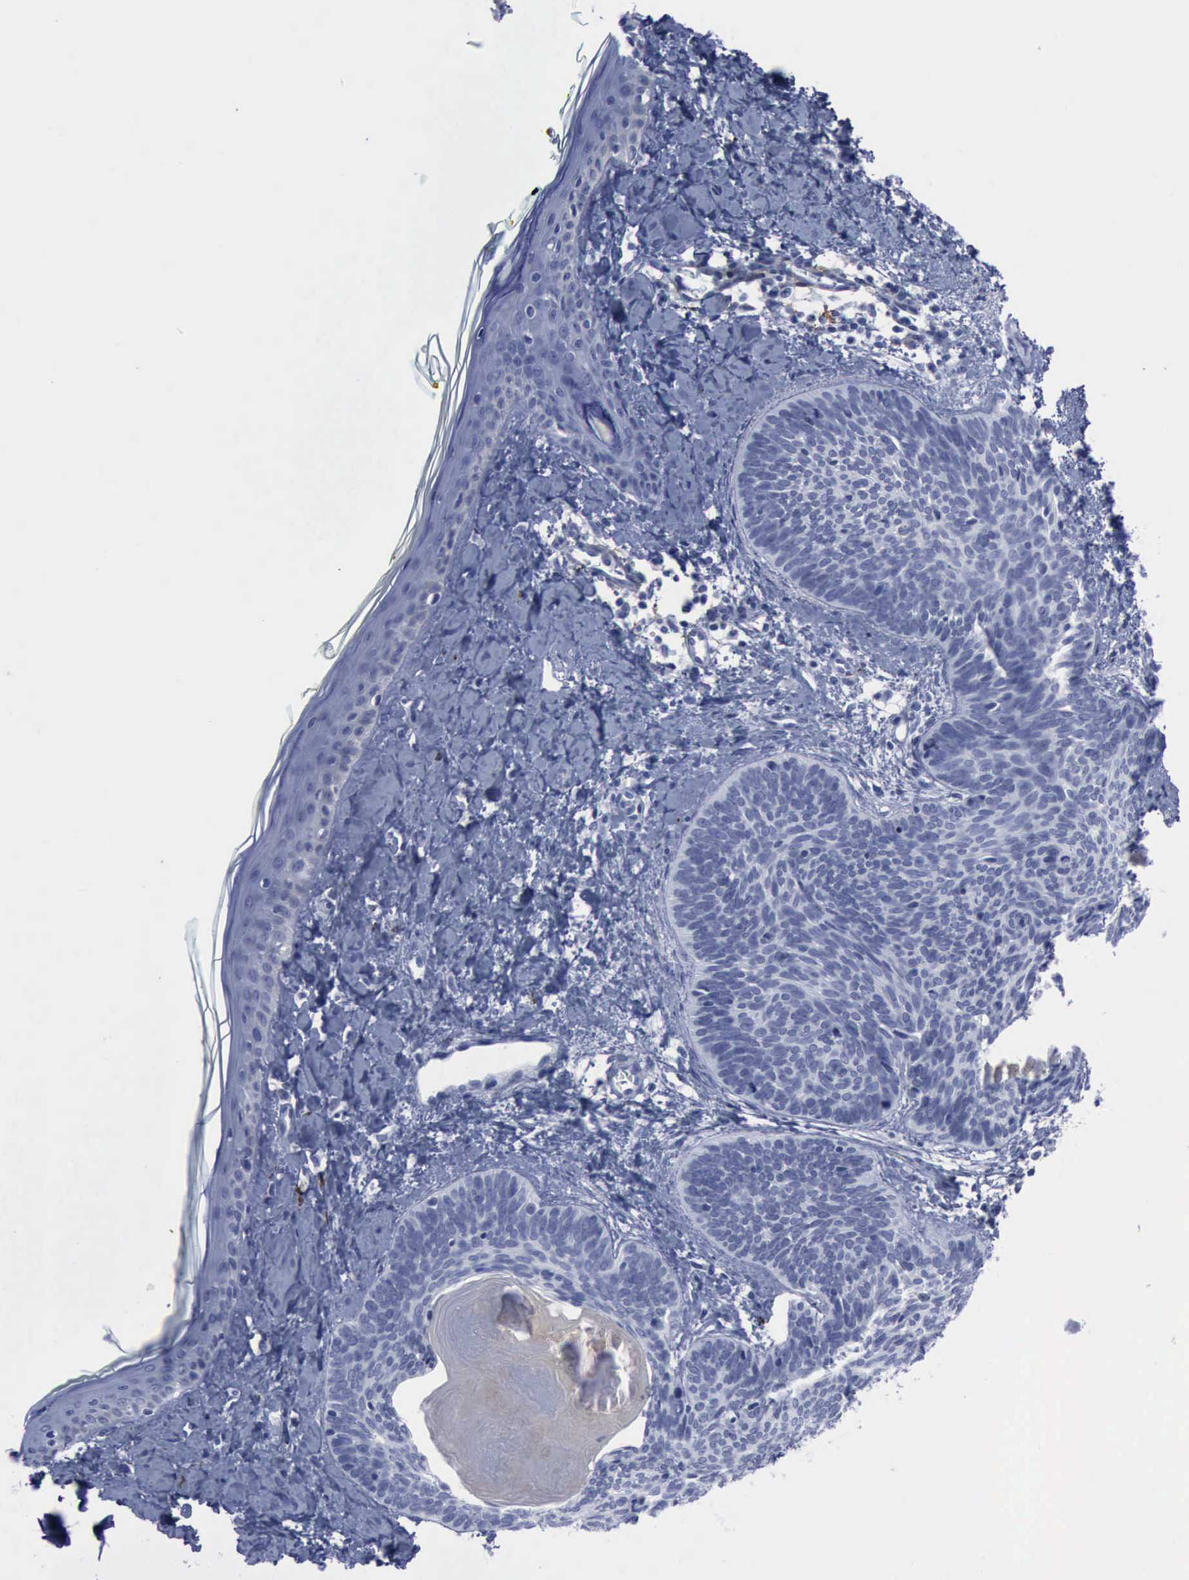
{"staining": {"intensity": "negative", "quantity": "none", "location": "none"}, "tissue": "skin cancer", "cell_type": "Tumor cells", "image_type": "cancer", "snomed": [{"axis": "morphology", "description": "Basal cell carcinoma"}, {"axis": "topography", "description": "Skin"}], "caption": "Immunohistochemical staining of basal cell carcinoma (skin) displays no significant positivity in tumor cells.", "gene": "NGFR", "patient": {"sex": "female", "age": 81}}